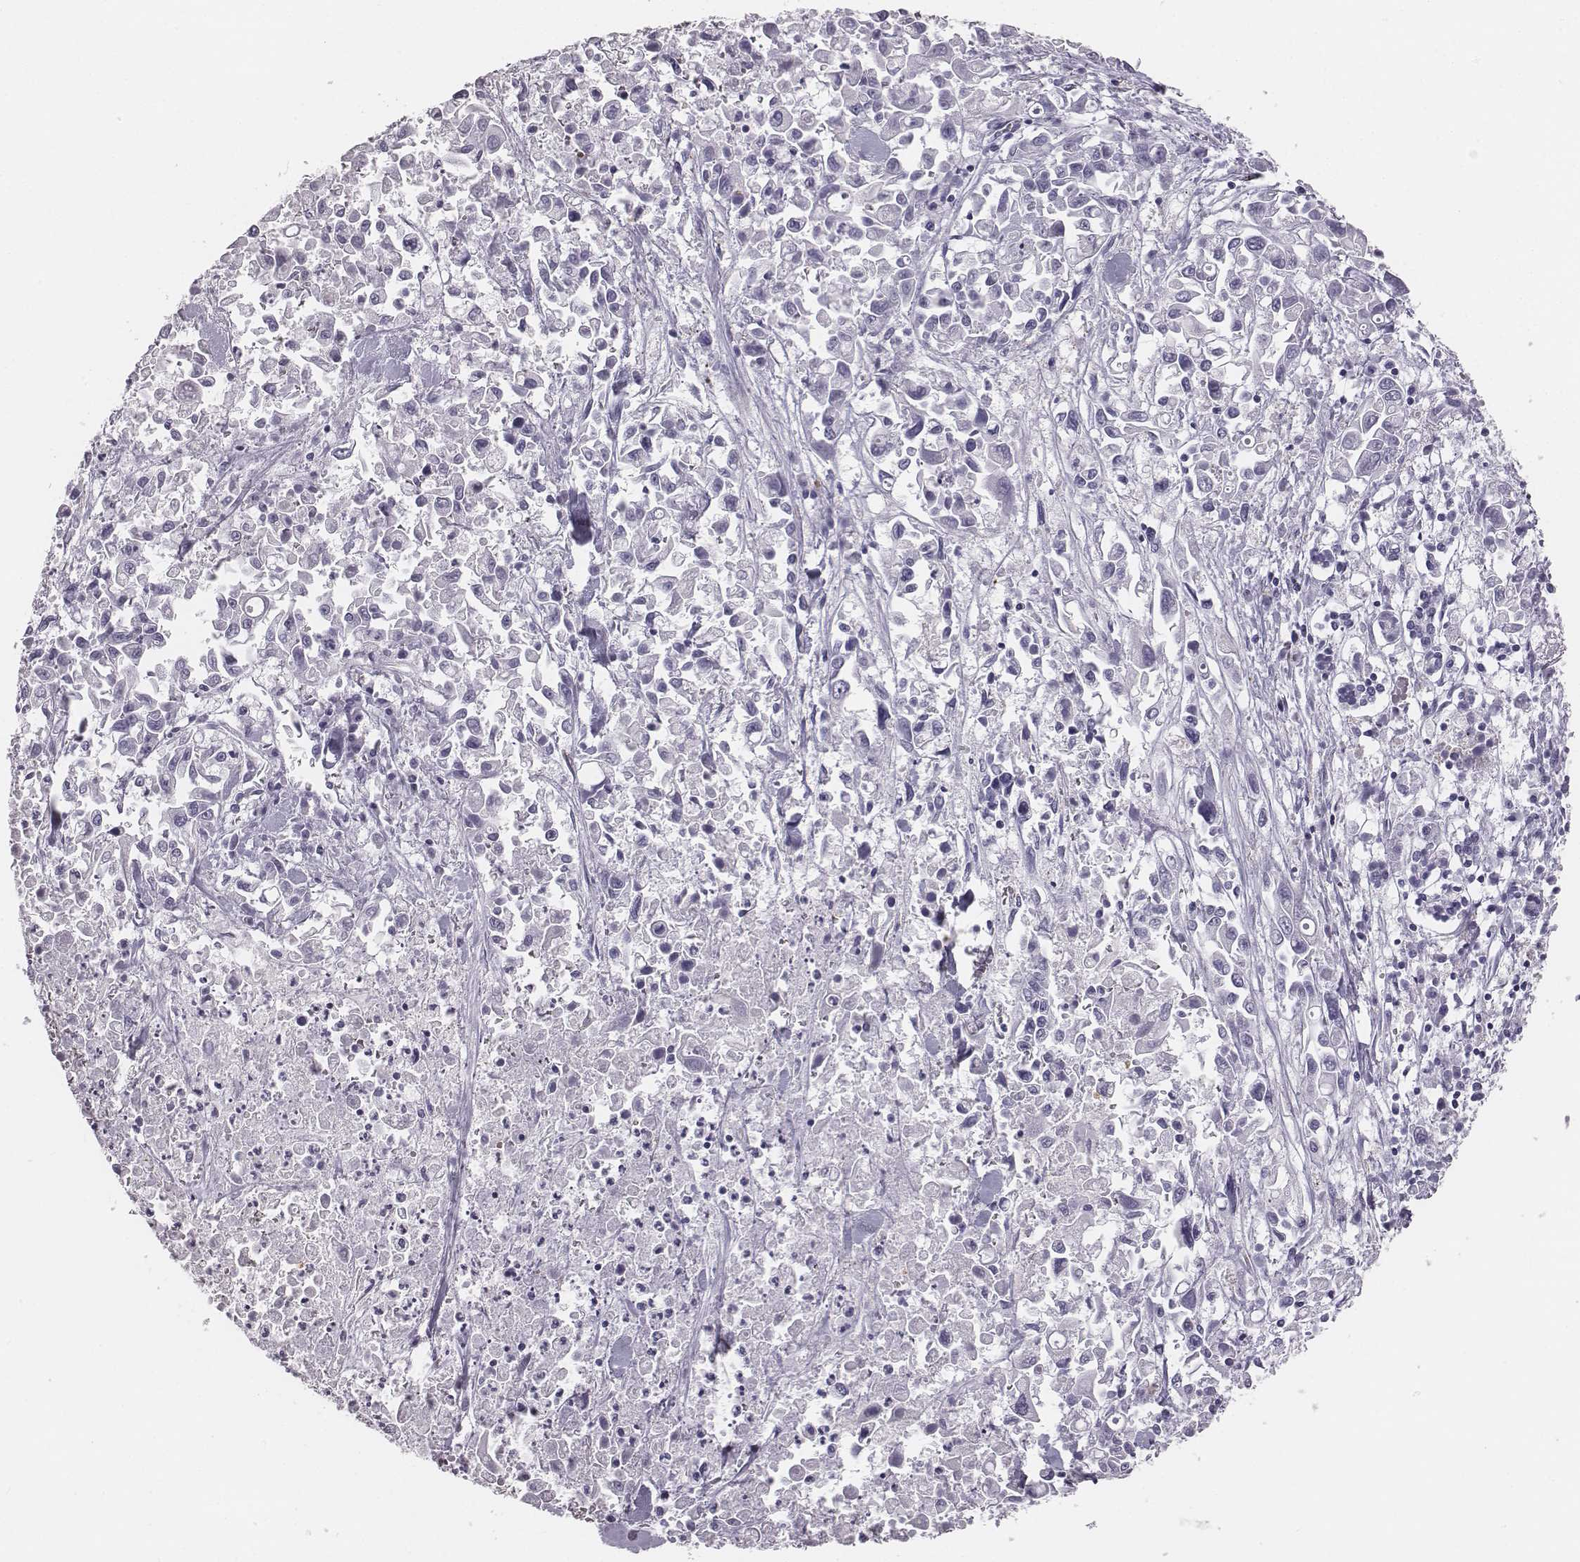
{"staining": {"intensity": "negative", "quantity": "none", "location": "none"}, "tissue": "pancreatic cancer", "cell_type": "Tumor cells", "image_type": "cancer", "snomed": [{"axis": "morphology", "description": "Adenocarcinoma, NOS"}, {"axis": "topography", "description": "Pancreas"}], "caption": "Human pancreatic cancer (adenocarcinoma) stained for a protein using immunohistochemistry exhibits no staining in tumor cells.", "gene": "HBZ", "patient": {"sex": "female", "age": 83}}